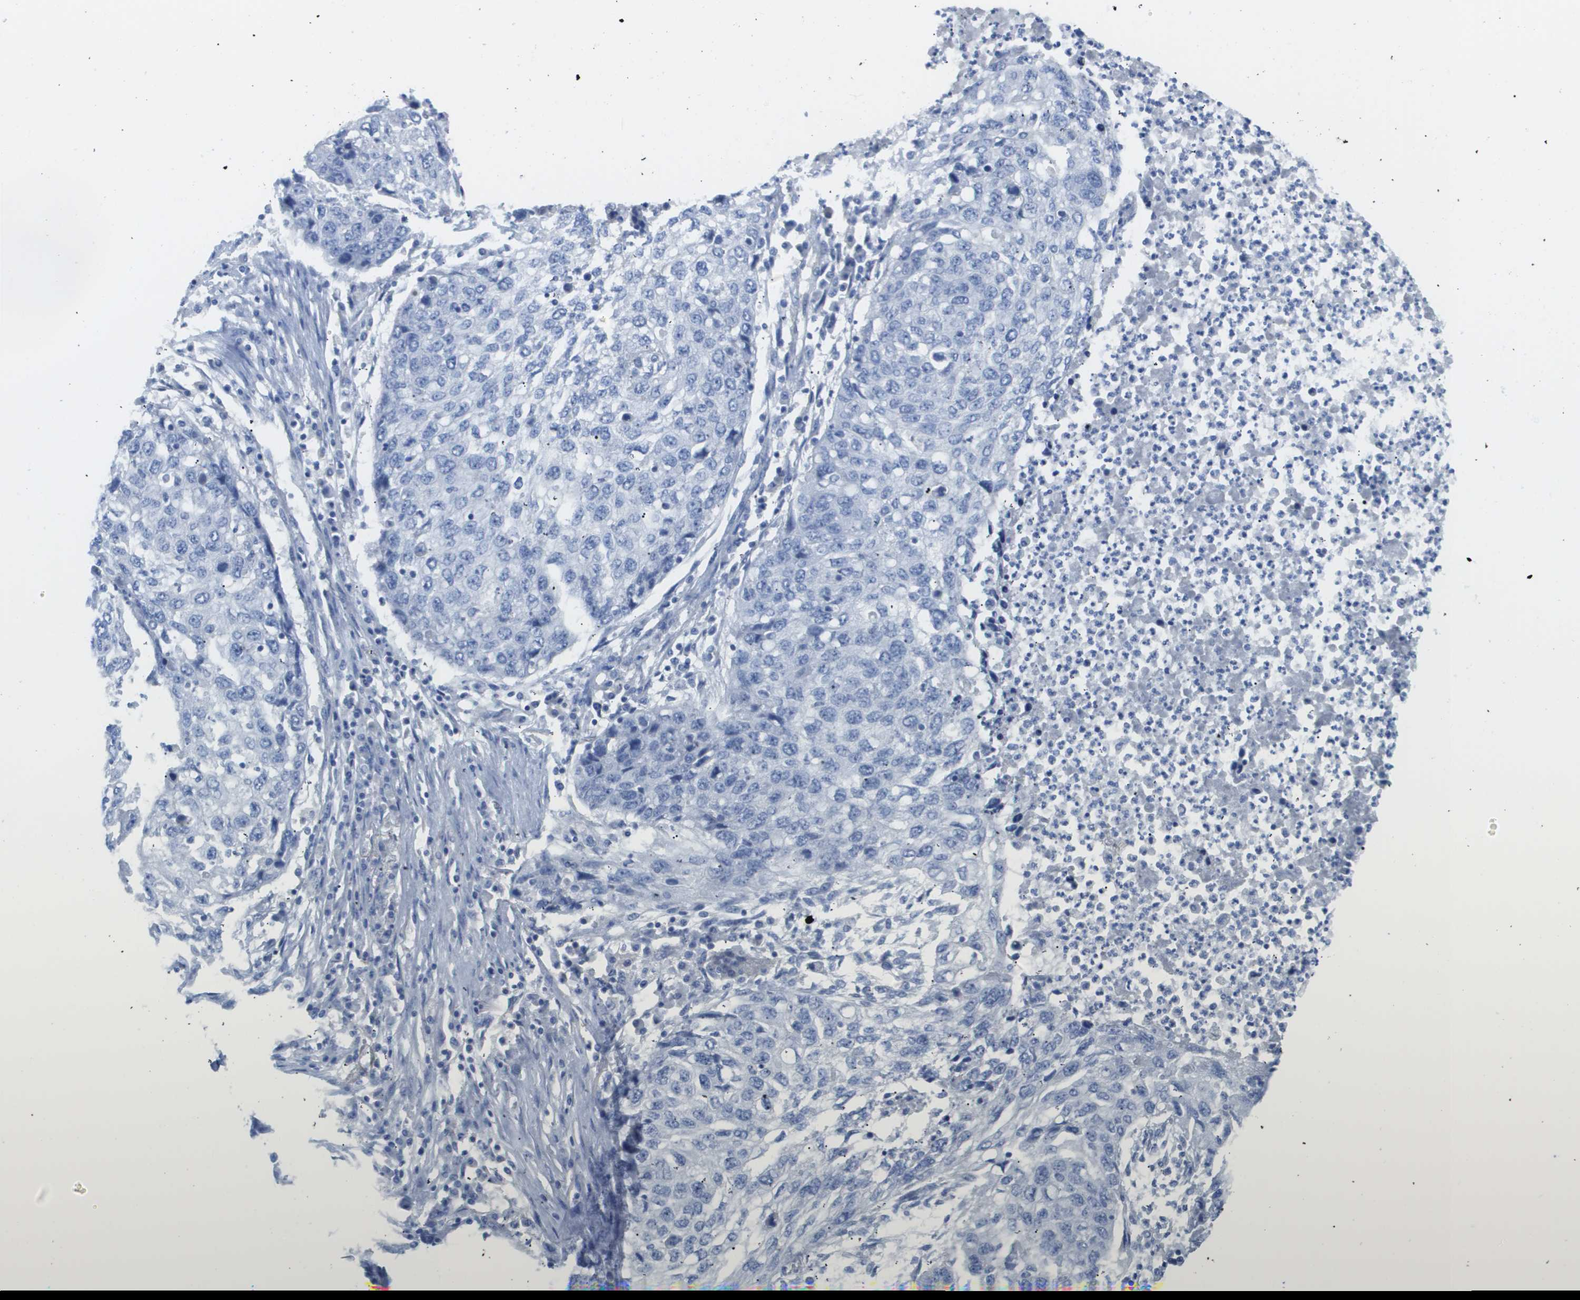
{"staining": {"intensity": "negative", "quantity": "none", "location": "none"}, "tissue": "lung cancer", "cell_type": "Tumor cells", "image_type": "cancer", "snomed": [{"axis": "morphology", "description": "Squamous cell carcinoma, NOS"}, {"axis": "topography", "description": "Lung"}], "caption": "Immunohistochemistry photomicrograph of human lung cancer (squamous cell carcinoma) stained for a protein (brown), which shows no expression in tumor cells.", "gene": "MYL3", "patient": {"sex": "female", "age": 63}}